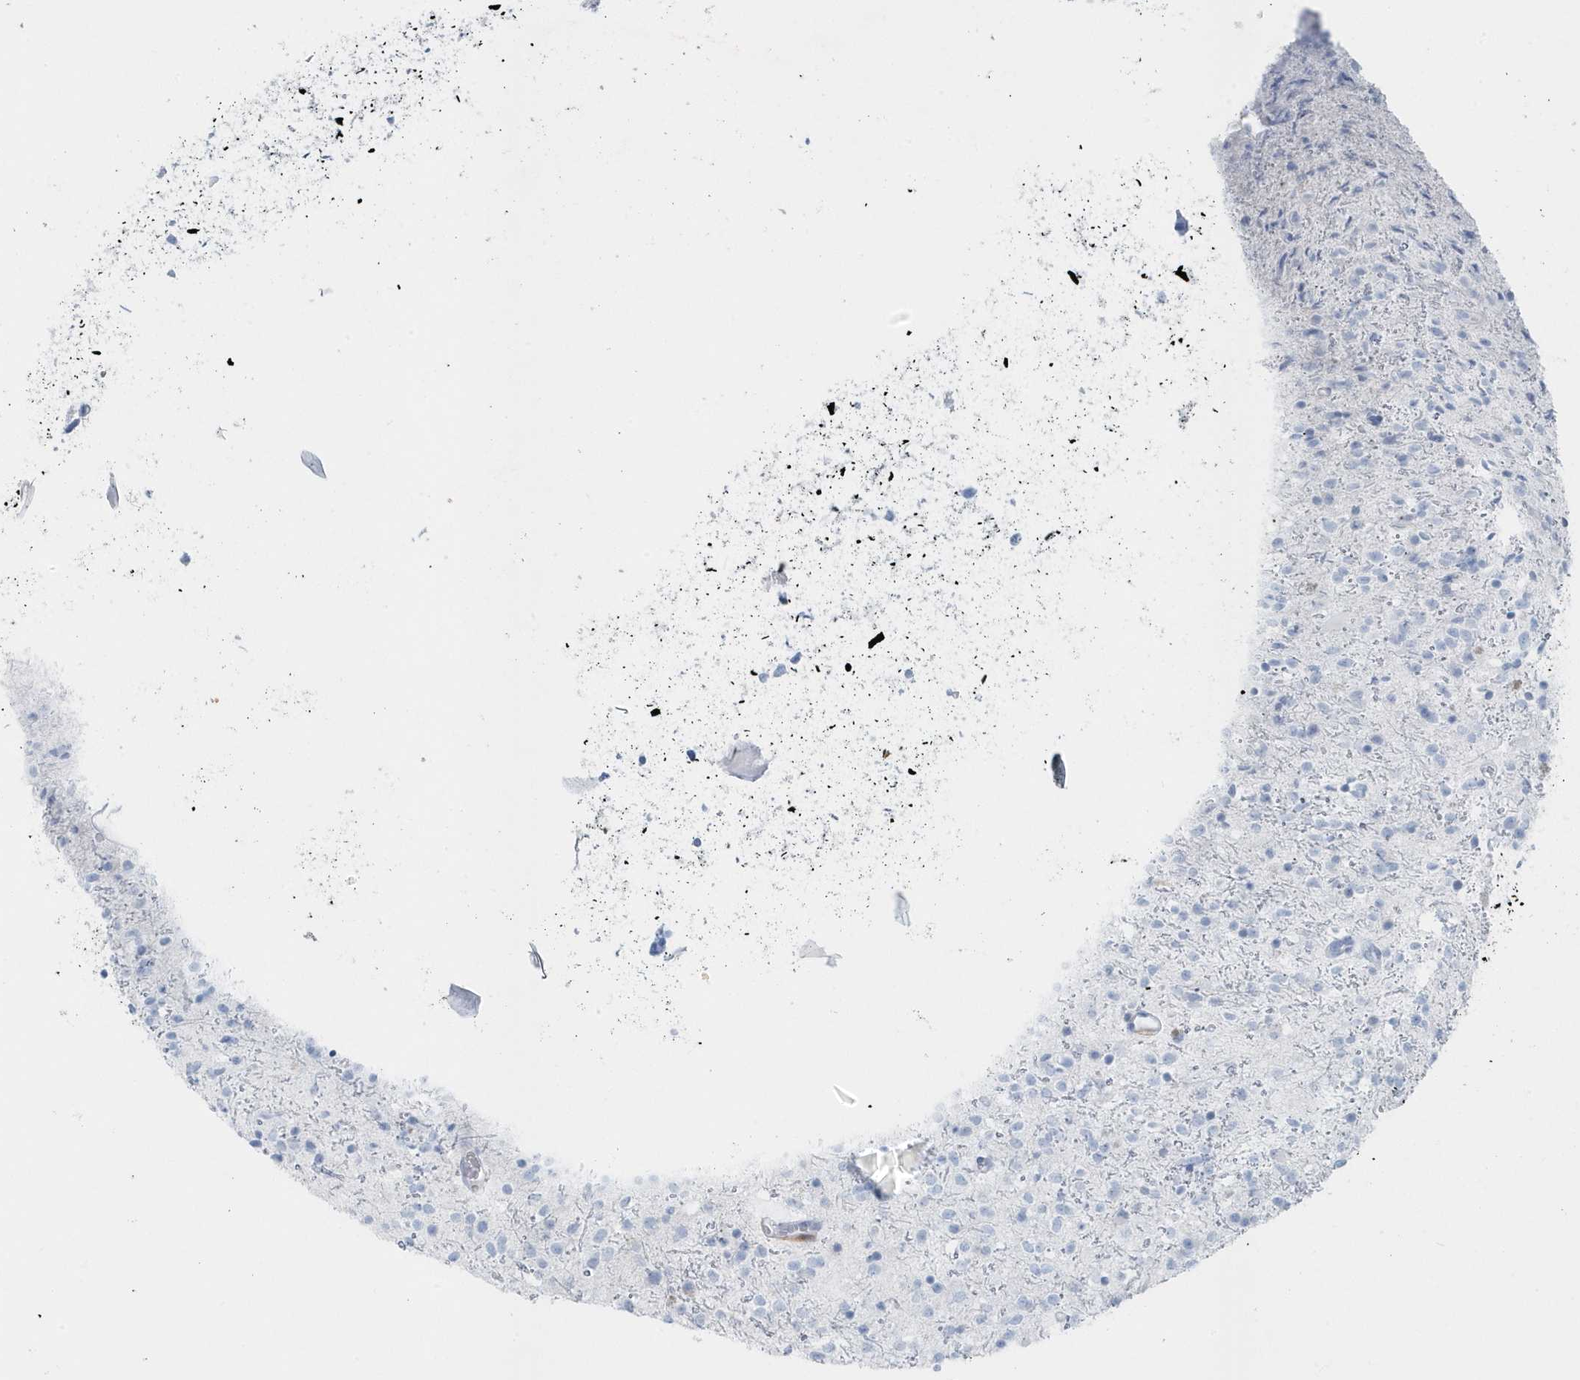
{"staining": {"intensity": "negative", "quantity": "none", "location": "none"}, "tissue": "glioma", "cell_type": "Tumor cells", "image_type": "cancer", "snomed": [{"axis": "morphology", "description": "Glioma, malignant, High grade"}, {"axis": "topography", "description": "Brain"}], "caption": "This is an immunohistochemistry micrograph of malignant glioma (high-grade). There is no staining in tumor cells.", "gene": "FAM98A", "patient": {"sex": "male", "age": 34}}